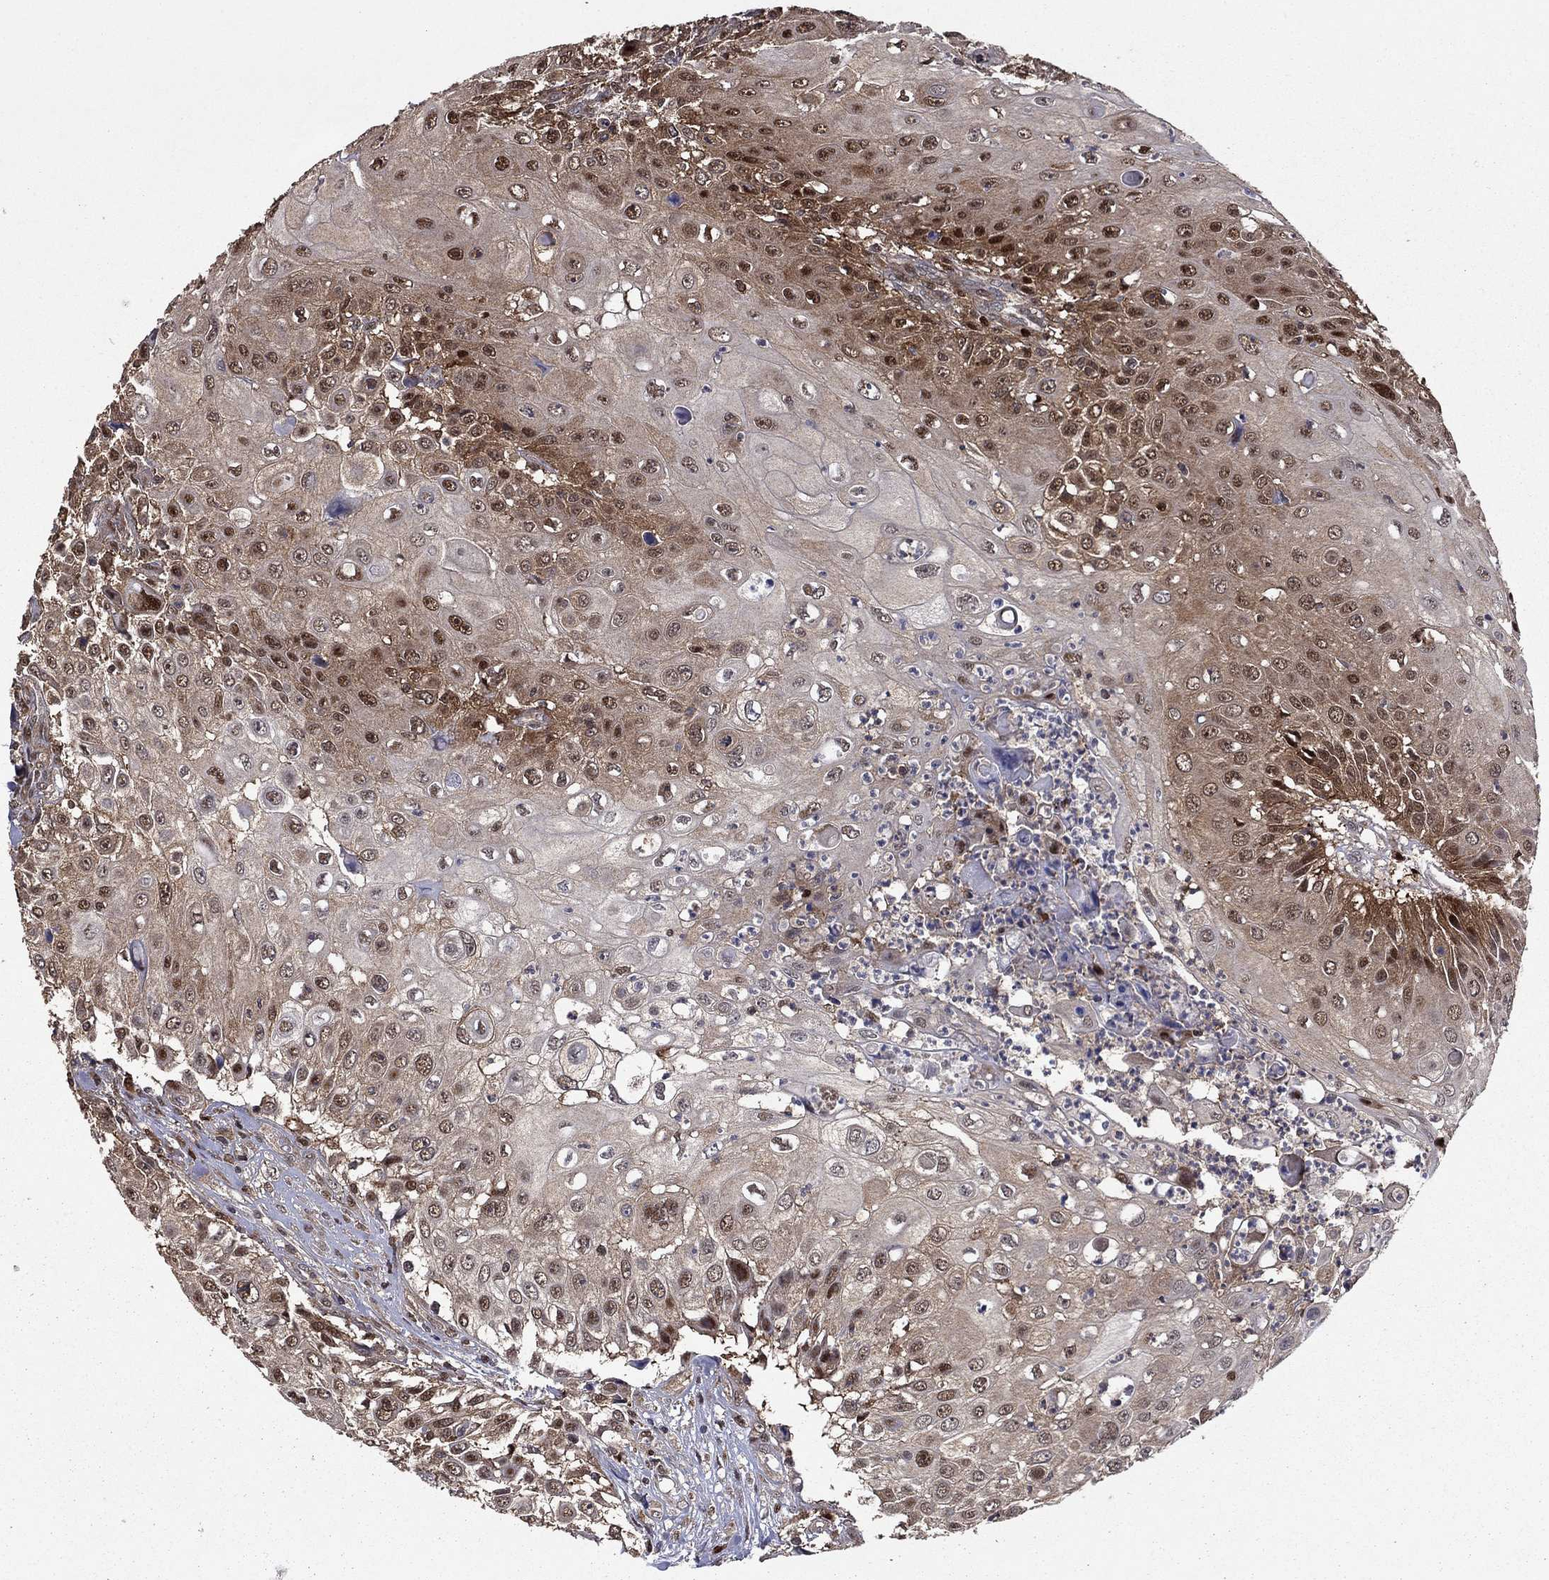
{"staining": {"intensity": "strong", "quantity": "<25%", "location": "cytoplasmic/membranous,nuclear"}, "tissue": "urothelial cancer", "cell_type": "Tumor cells", "image_type": "cancer", "snomed": [{"axis": "morphology", "description": "Urothelial carcinoma, High grade"}, {"axis": "topography", "description": "Urinary bladder"}], "caption": "Urothelial cancer stained for a protein shows strong cytoplasmic/membranous and nuclear positivity in tumor cells. The staining was performed using DAB, with brown indicating positive protein expression. Nuclei are stained blue with hematoxylin.", "gene": "APPBP2", "patient": {"sex": "female", "age": 79}}